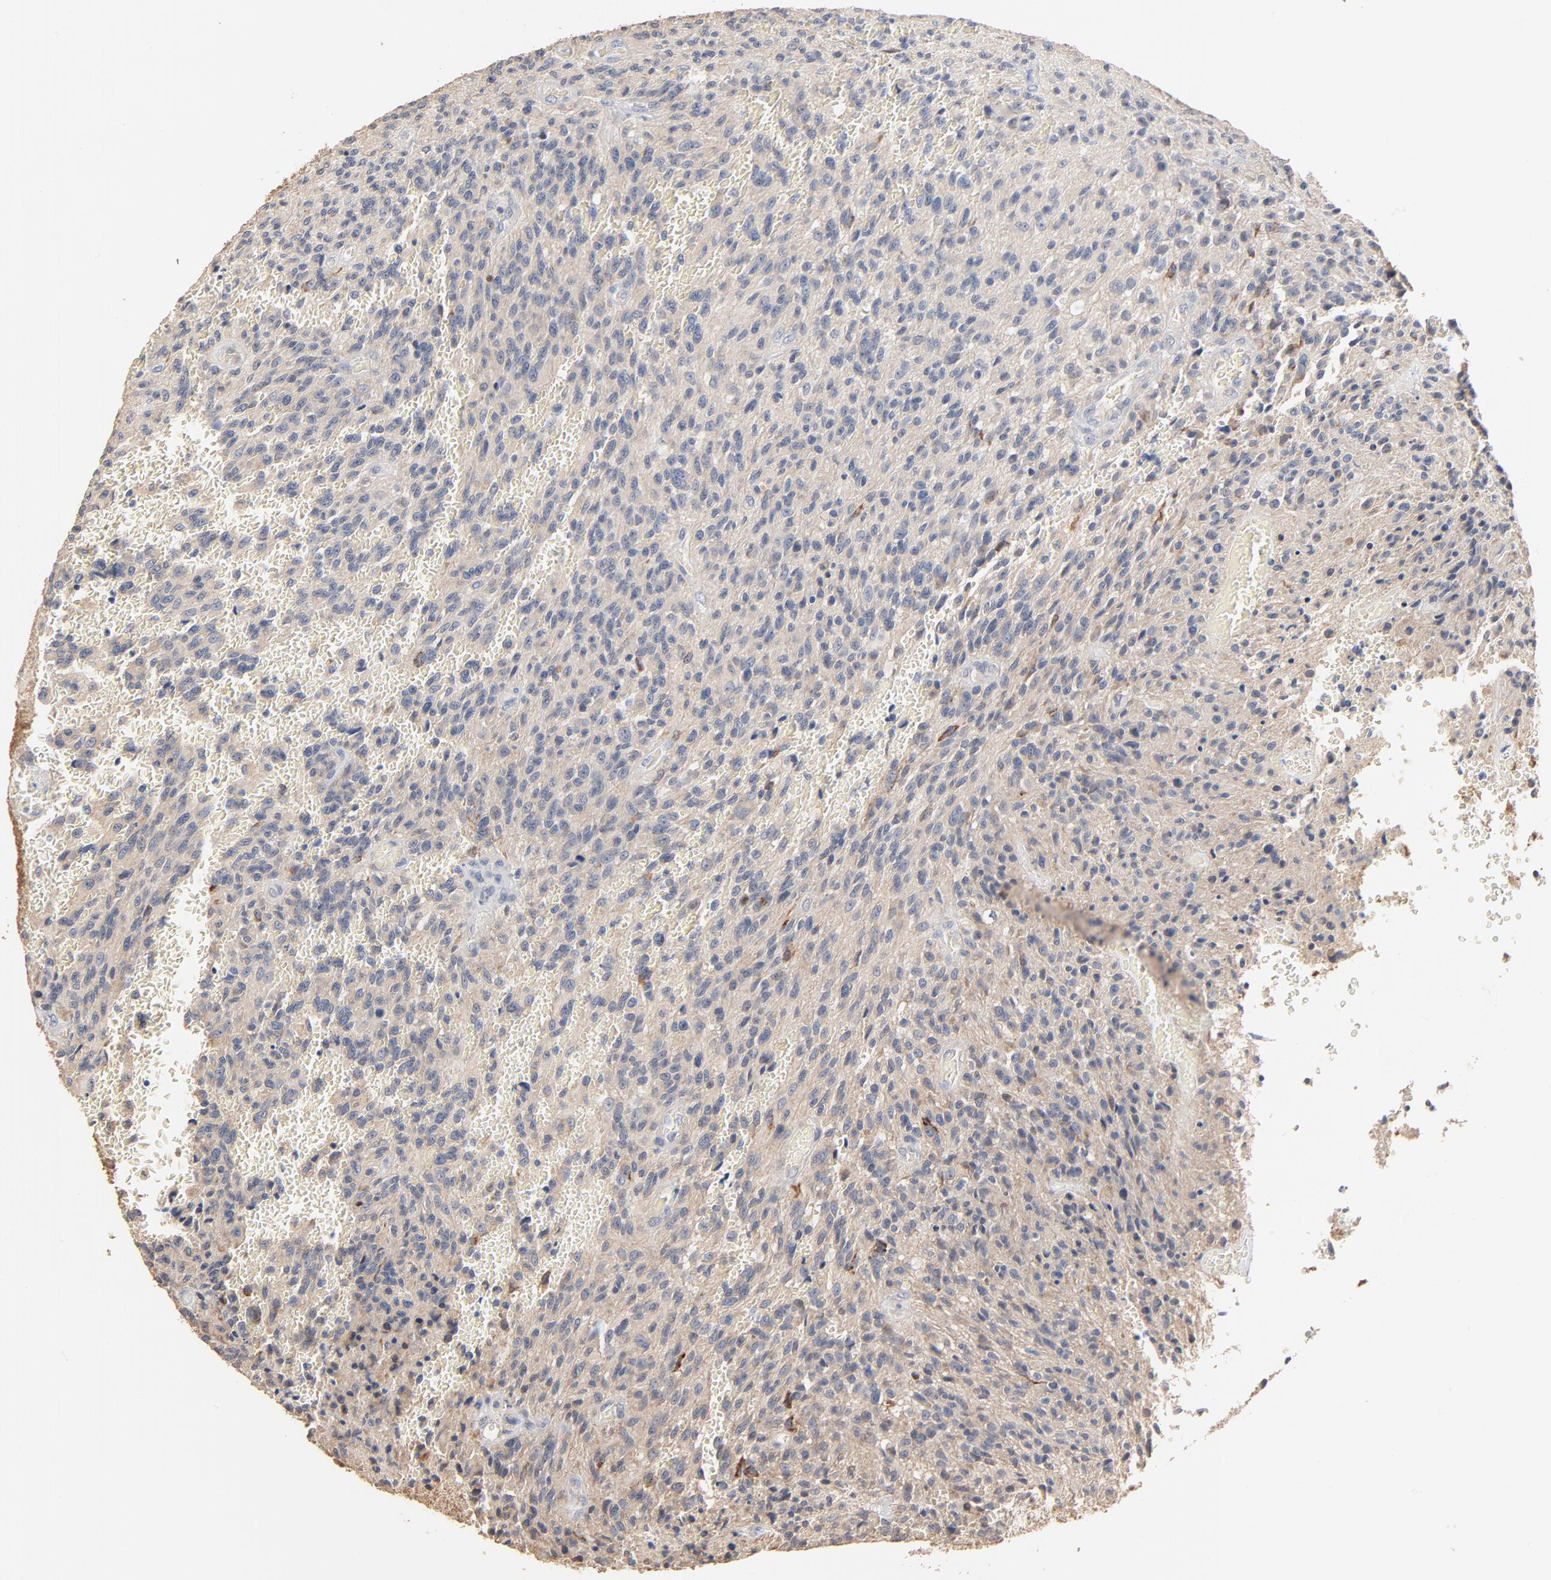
{"staining": {"intensity": "moderate", "quantity": "<25%", "location": "cytoplasmic/membranous"}, "tissue": "glioma", "cell_type": "Tumor cells", "image_type": "cancer", "snomed": [{"axis": "morphology", "description": "Normal tissue, NOS"}, {"axis": "morphology", "description": "Glioma, malignant, High grade"}, {"axis": "topography", "description": "Cerebral cortex"}], "caption": "Immunohistochemical staining of human malignant glioma (high-grade) shows low levels of moderate cytoplasmic/membranous protein positivity in about <25% of tumor cells. The protein is shown in brown color, while the nuclei are stained blue.", "gene": "ZDHHC8", "patient": {"sex": "male", "age": 56}}